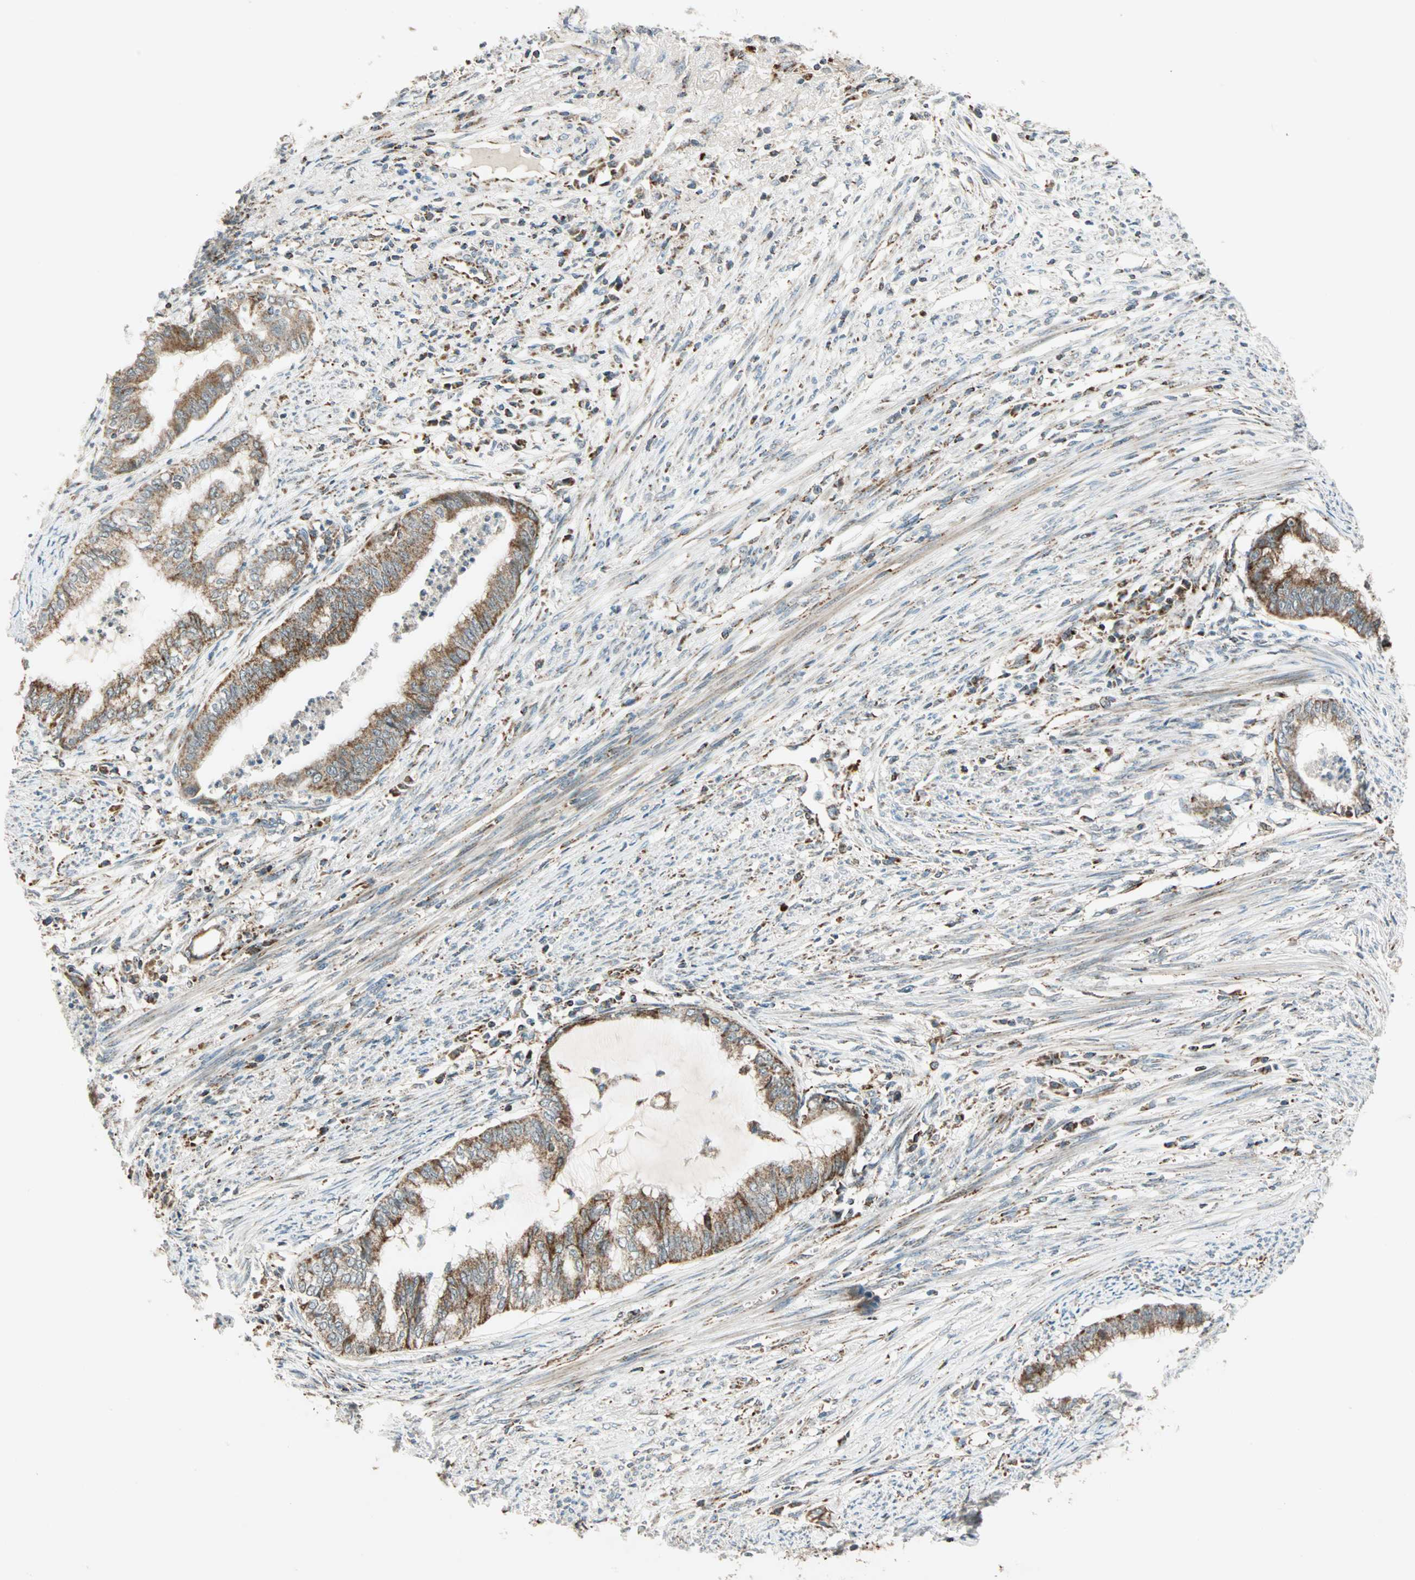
{"staining": {"intensity": "weak", "quantity": ">75%", "location": "cytoplasmic/membranous"}, "tissue": "endometrial cancer", "cell_type": "Tumor cells", "image_type": "cancer", "snomed": [{"axis": "morphology", "description": "Adenocarcinoma, NOS"}, {"axis": "topography", "description": "Endometrium"}], "caption": "Endometrial adenocarcinoma tissue demonstrates weak cytoplasmic/membranous positivity in approximately >75% of tumor cells, visualized by immunohistochemistry.", "gene": "SPRY4", "patient": {"sex": "female", "age": 79}}